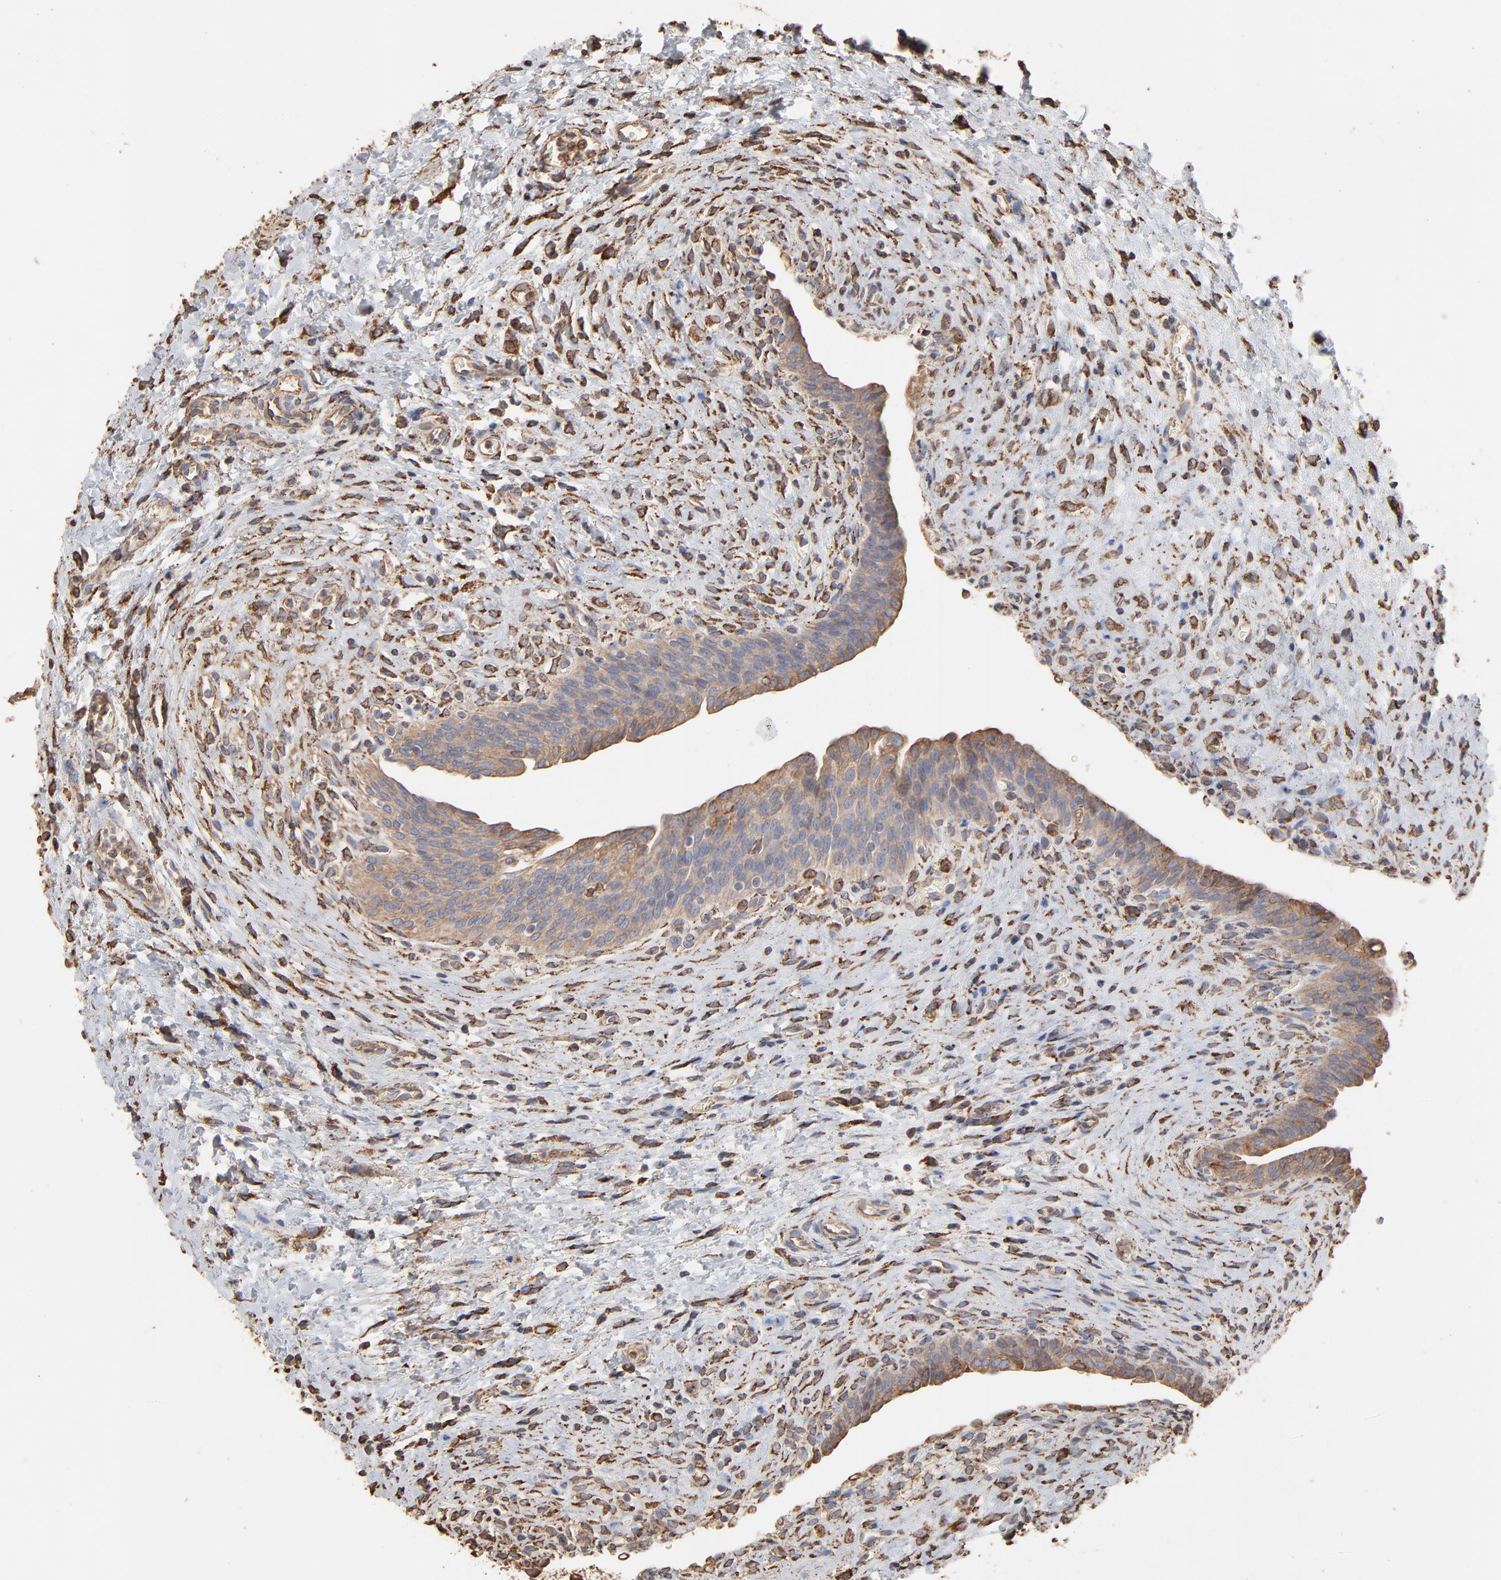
{"staining": {"intensity": "weak", "quantity": "25%-75%", "location": "cytoplasmic/membranous"}, "tissue": "urinary bladder", "cell_type": "Urothelial cells", "image_type": "normal", "snomed": [{"axis": "morphology", "description": "Normal tissue, NOS"}, {"axis": "morphology", "description": "Dysplasia, NOS"}, {"axis": "topography", "description": "Urinary bladder"}], "caption": "An immunohistochemistry histopathology image of benign tissue is shown. Protein staining in brown labels weak cytoplasmic/membranous positivity in urinary bladder within urothelial cells. (DAB (3,3'-diaminobenzidine) IHC with brightfield microscopy, high magnification).", "gene": "PDIA3", "patient": {"sex": "male", "age": 35}}